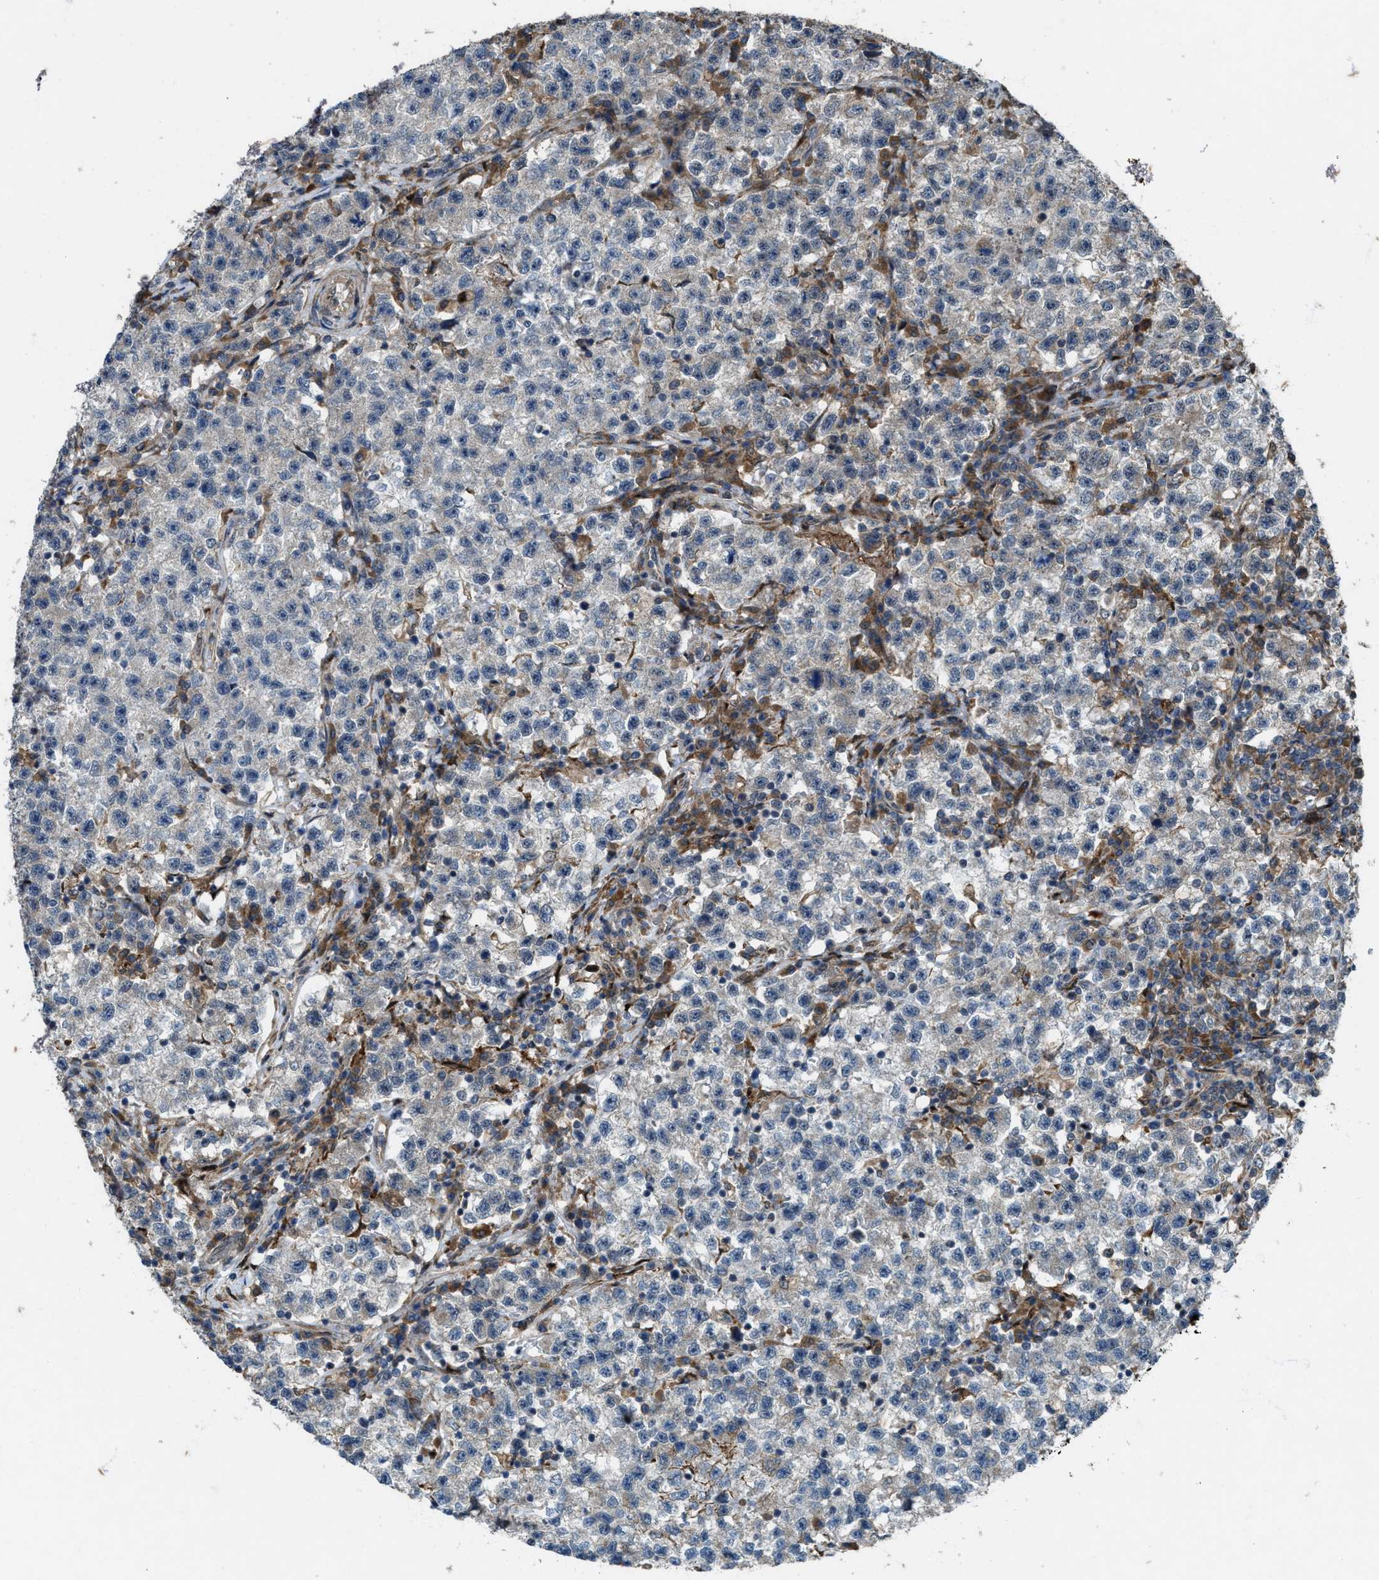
{"staining": {"intensity": "negative", "quantity": "none", "location": "none"}, "tissue": "testis cancer", "cell_type": "Tumor cells", "image_type": "cancer", "snomed": [{"axis": "morphology", "description": "Seminoma, NOS"}, {"axis": "topography", "description": "Testis"}], "caption": "Seminoma (testis) was stained to show a protein in brown. There is no significant positivity in tumor cells.", "gene": "LRRC72", "patient": {"sex": "male", "age": 22}}